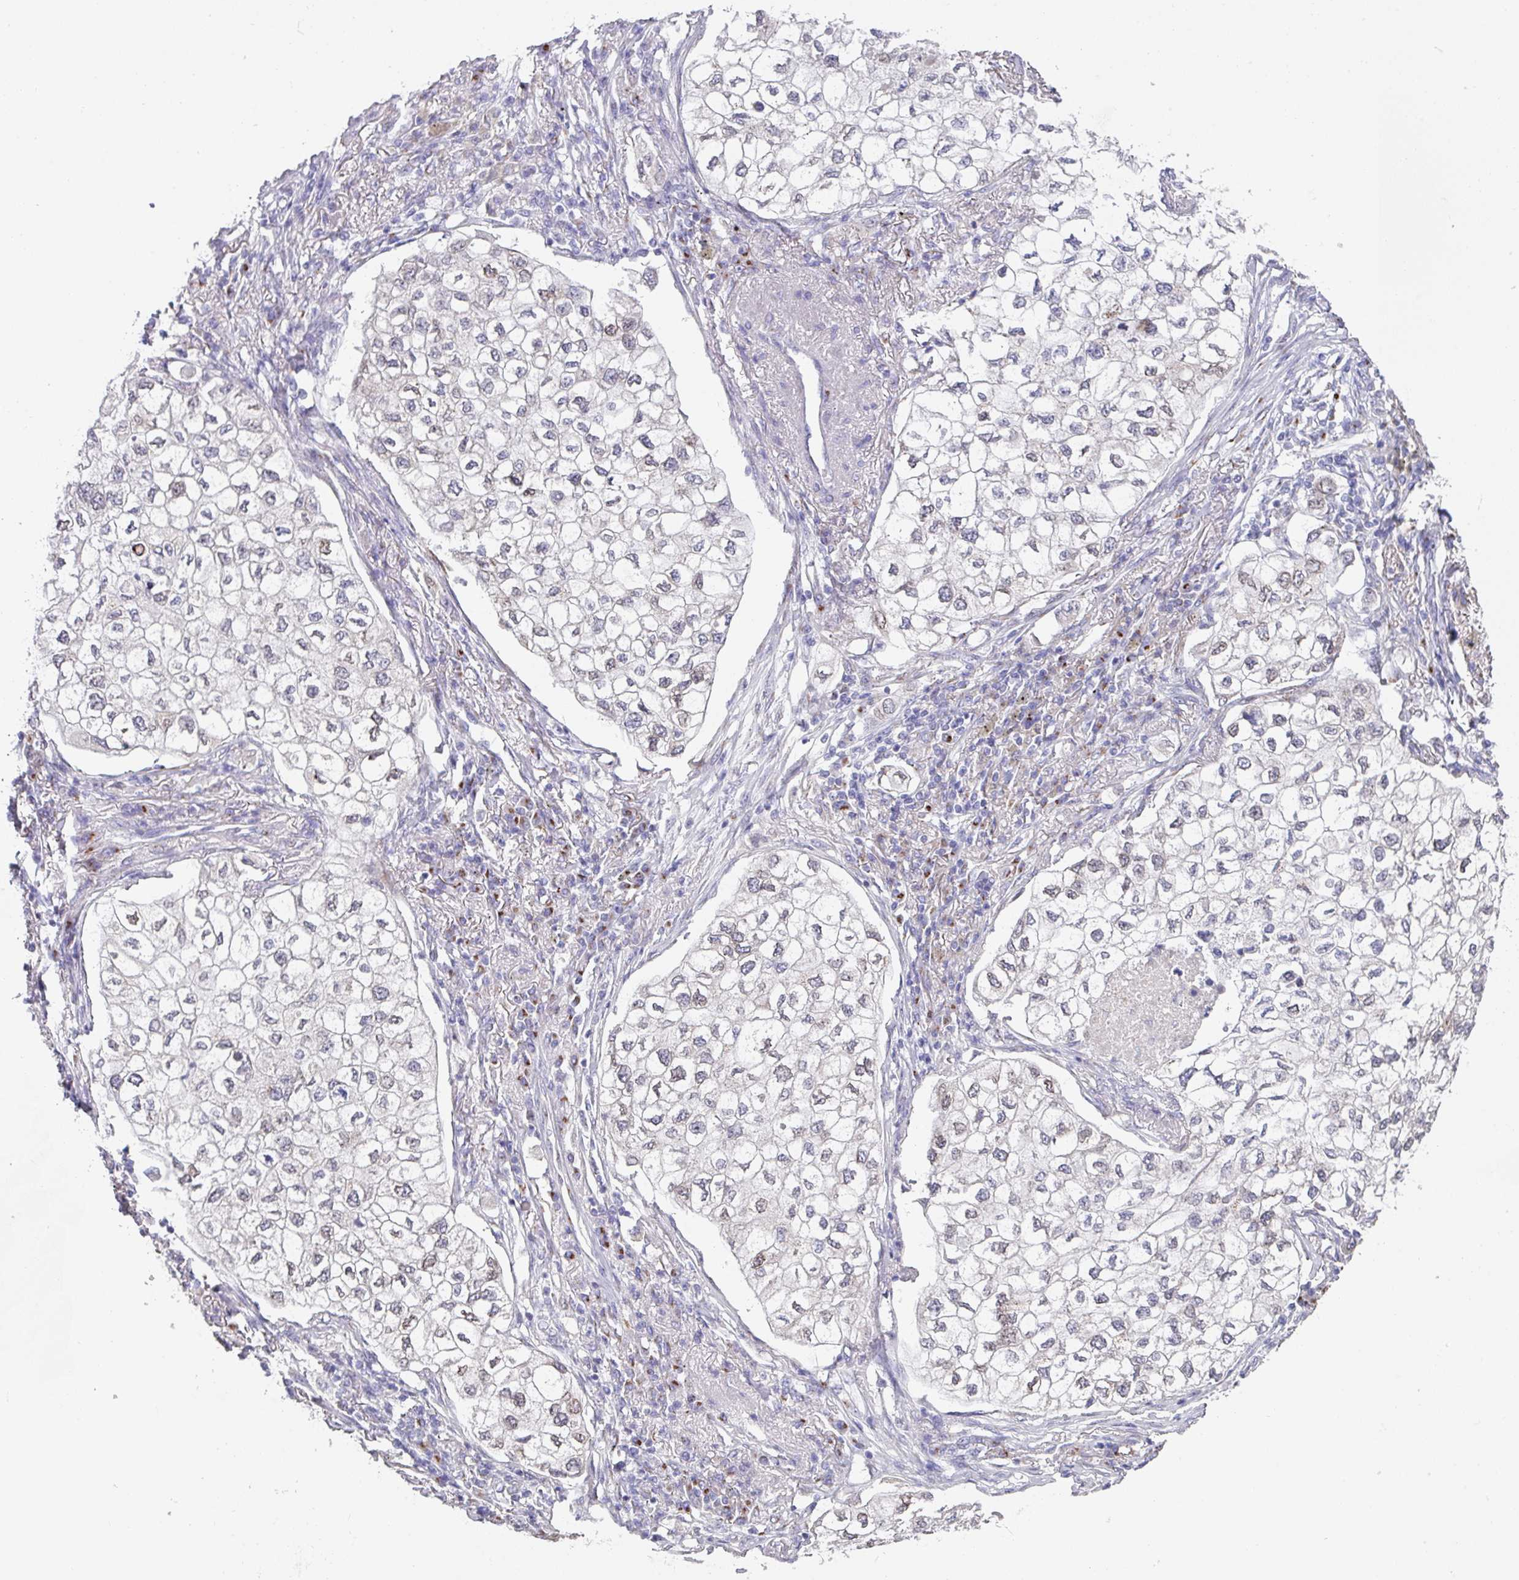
{"staining": {"intensity": "negative", "quantity": "none", "location": "none"}, "tissue": "lung cancer", "cell_type": "Tumor cells", "image_type": "cancer", "snomed": [{"axis": "morphology", "description": "Adenocarcinoma, NOS"}, {"axis": "topography", "description": "Lung"}], "caption": "An image of lung cancer (adenocarcinoma) stained for a protein shows no brown staining in tumor cells.", "gene": "VKORC1L1", "patient": {"sex": "male", "age": 63}}